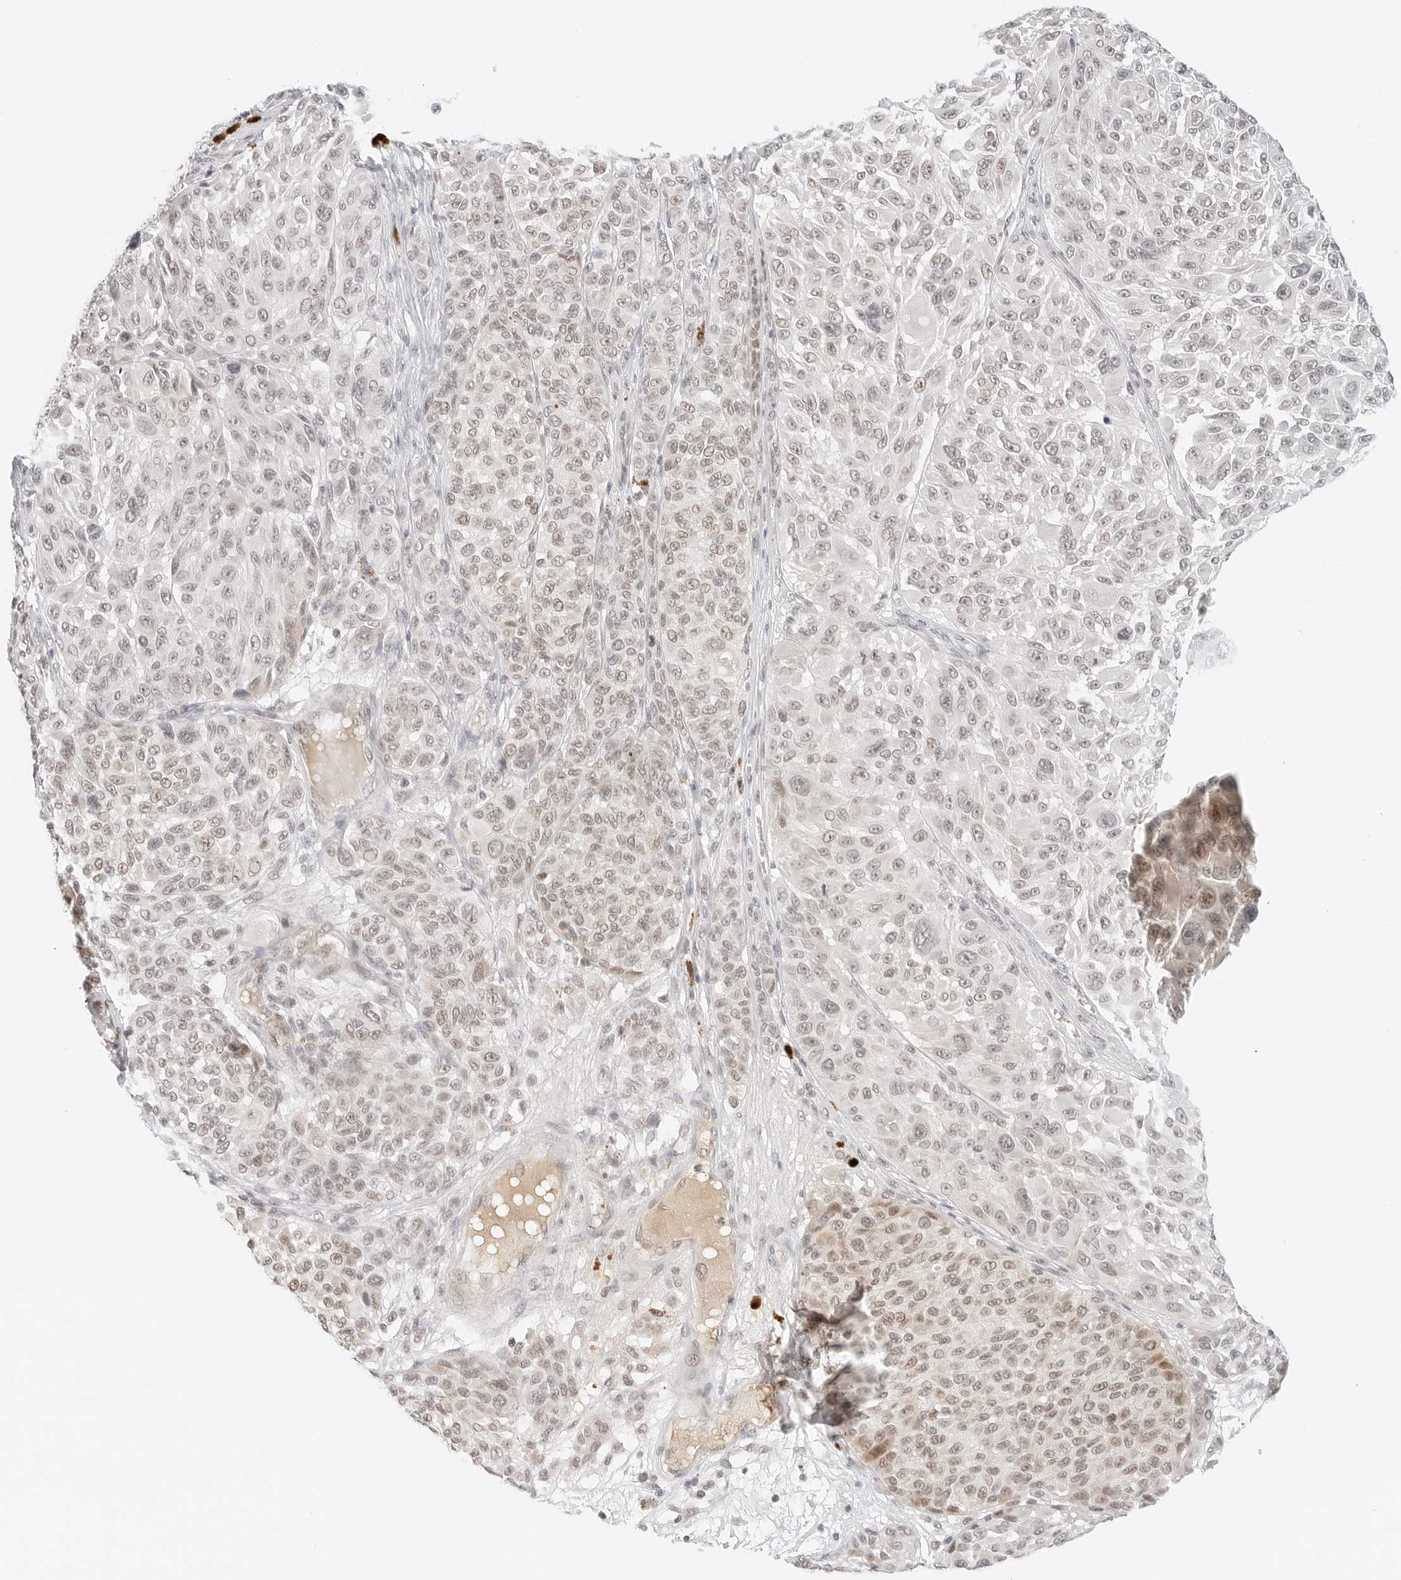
{"staining": {"intensity": "weak", "quantity": "25%-75%", "location": "nuclear"}, "tissue": "melanoma", "cell_type": "Tumor cells", "image_type": "cancer", "snomed": [{"axis": "morphology", "description": "Malignant melanoma, NOS"}, {"axis": "topography", "description": "Skin"}], "caption": "There is low levels of weak nuclear positivity in tumor cells of malignant melanoma, as demonstrated by immunohistochemical staining (brown color).", "gene": "NEO1", "patient": {"sex": "male", "age": 83}}